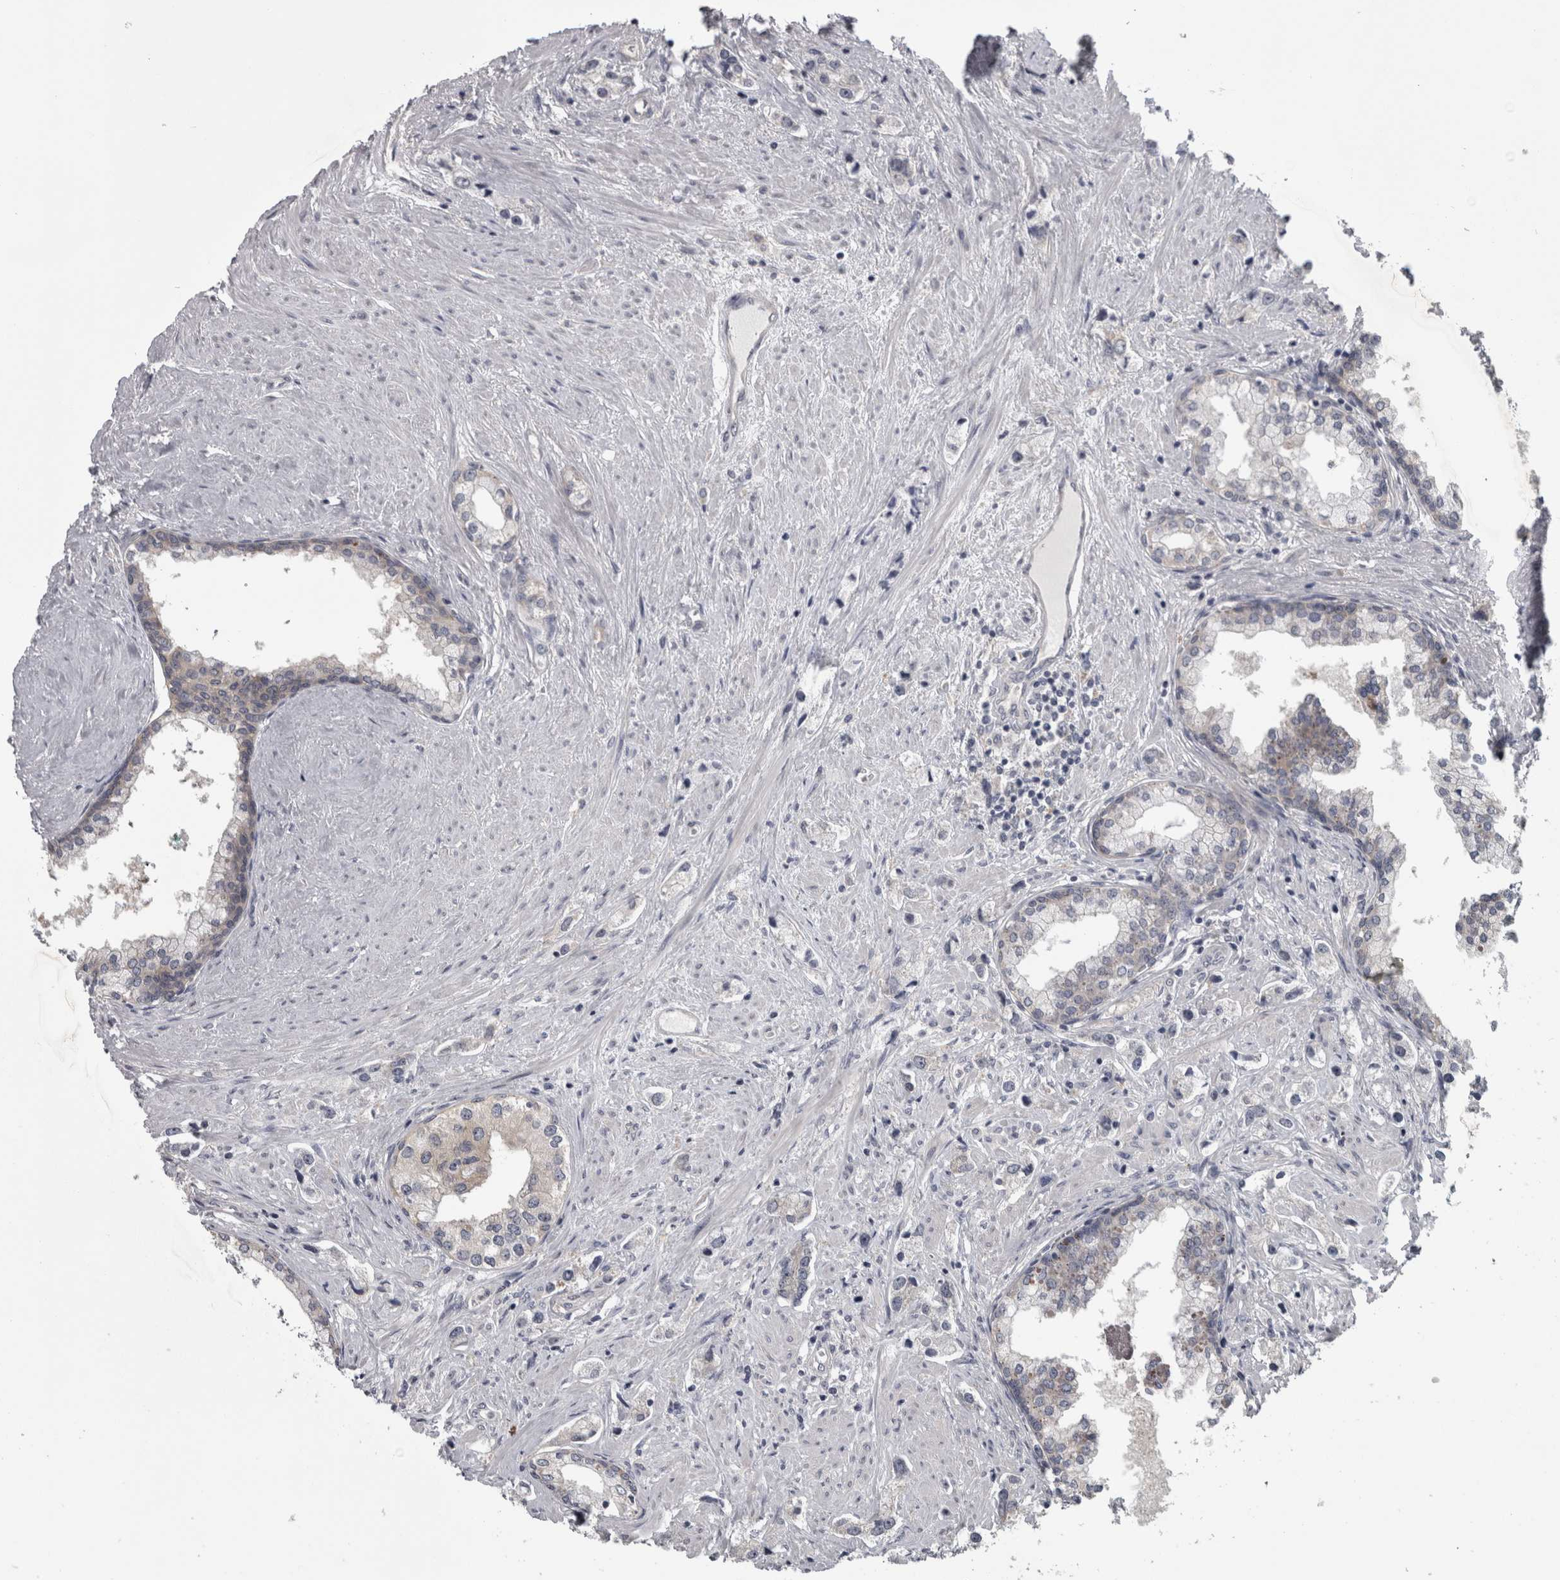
{"staining": {"intensity": "negative", "quantity": "none", "location": "none"}, "tissue": "prostate cancer", "cell_type": "Tumor cells", "image_type": "cancer", "snomed": [{"axis": "morphology", "description": "Adenocarcinoma, High grade"}, {"axis": "topography", "description": "Prostate"}], "caption": "Immunohistochemical staining of human adenocarcinoma (high-grade) (prostate) displays no significant positivity in tumor cells.", "gene": "PRKCI", "patient": {"sex": "male", "age": 66}}